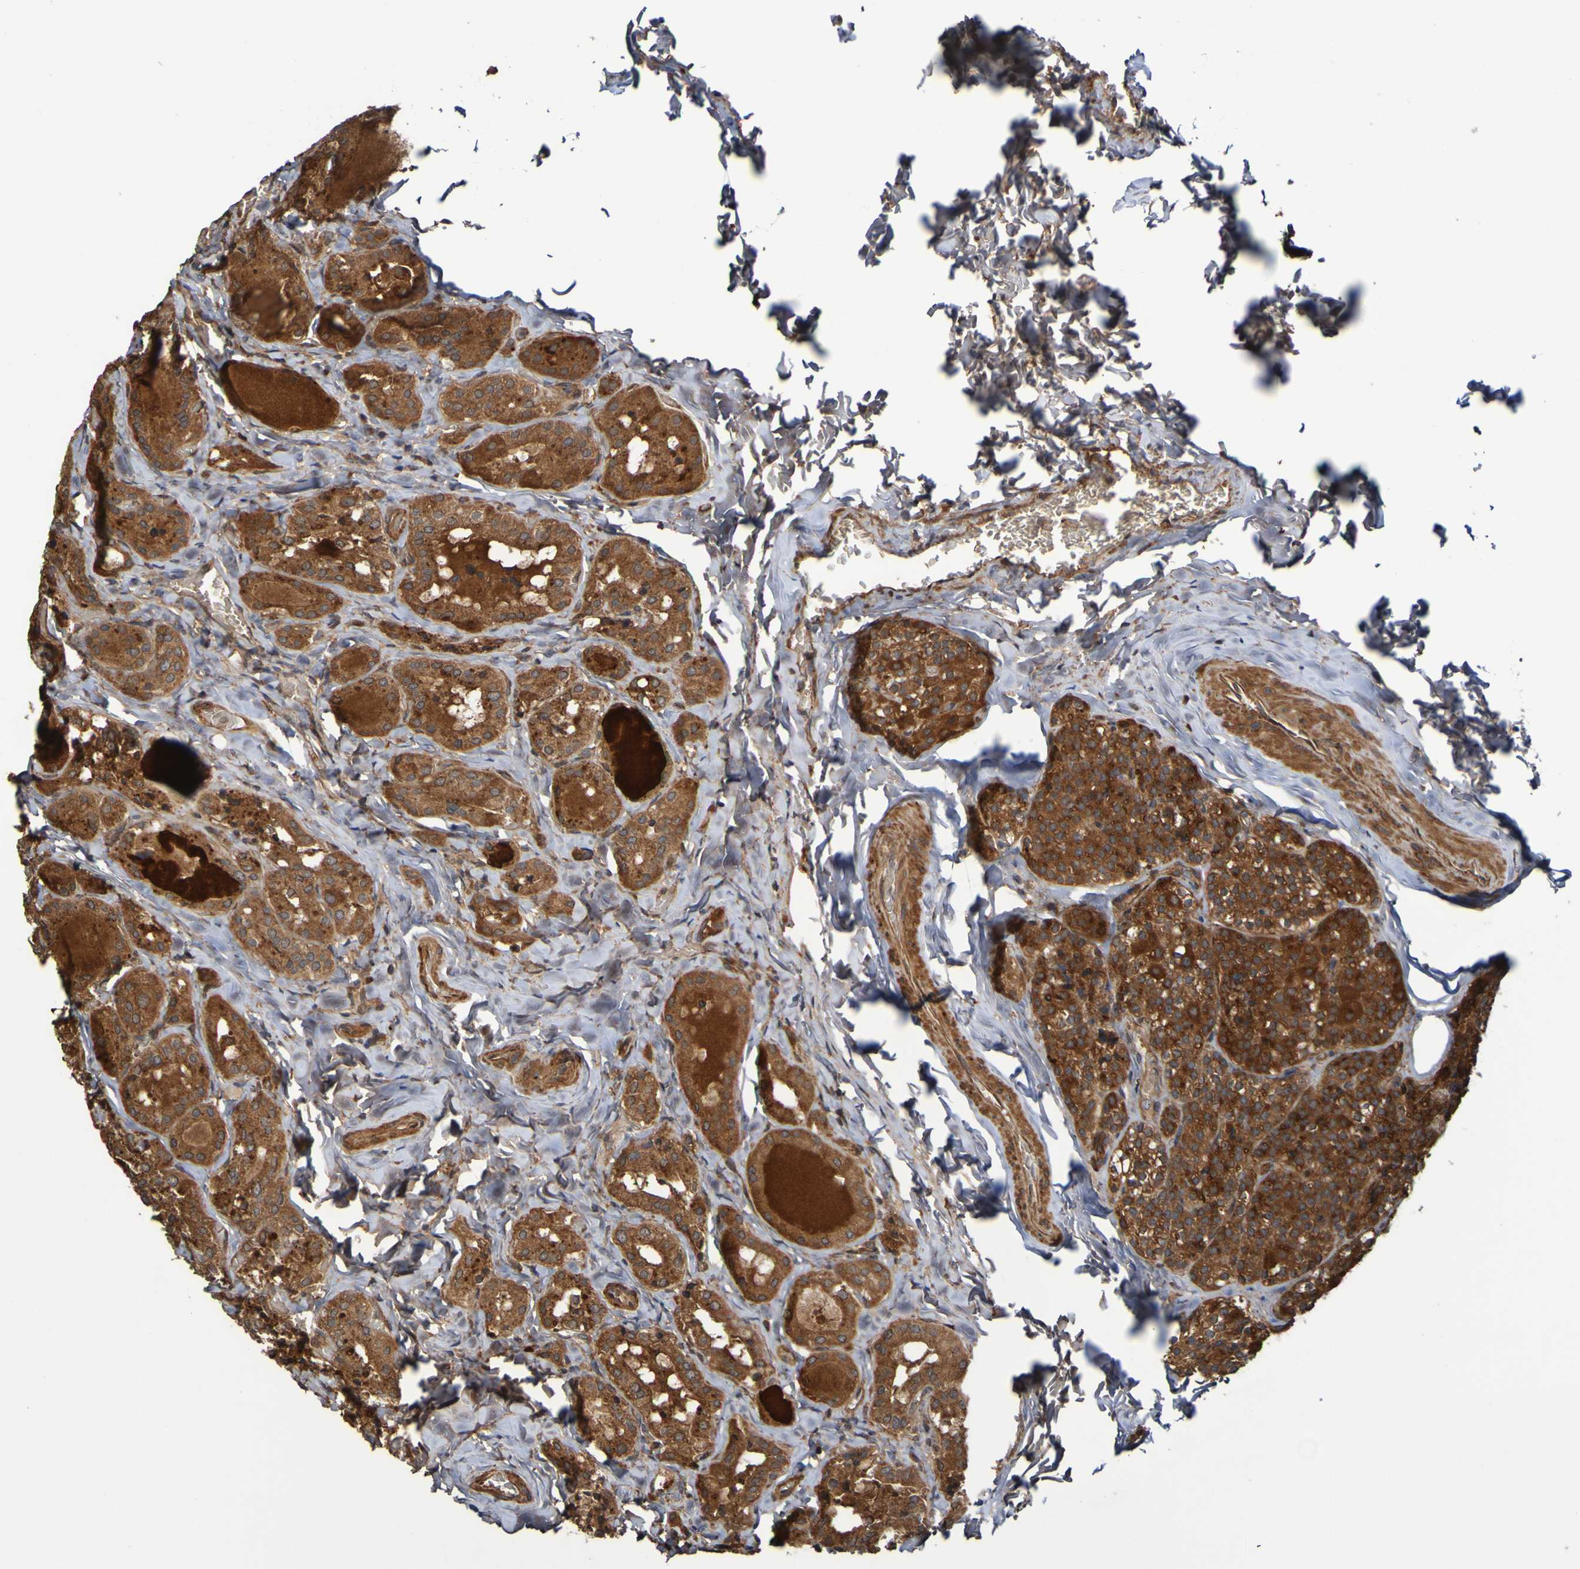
{"staining": {"intensity": "strong", "quantity": ">75%", "location": "cytoplasmic/membranous"}, "tissue": "parathyroid gland", "cell_type": "Glandular cells", "image_type": "normal", "snomed": [{"axis": "morphology", "description": "Normal tissue, NOS"}, {"axis": "morphology", "description": "Atrophy, NOS"}, {"axis": "topography", "description": "Parathyroid gland"}], "caption": "Strong cytoplasmic/membranous expression is present in approximately >75% of glandular cells in benign parathyroid gland.", "gene": "UCN", "patient": {"sex": "female", "age": 54}}